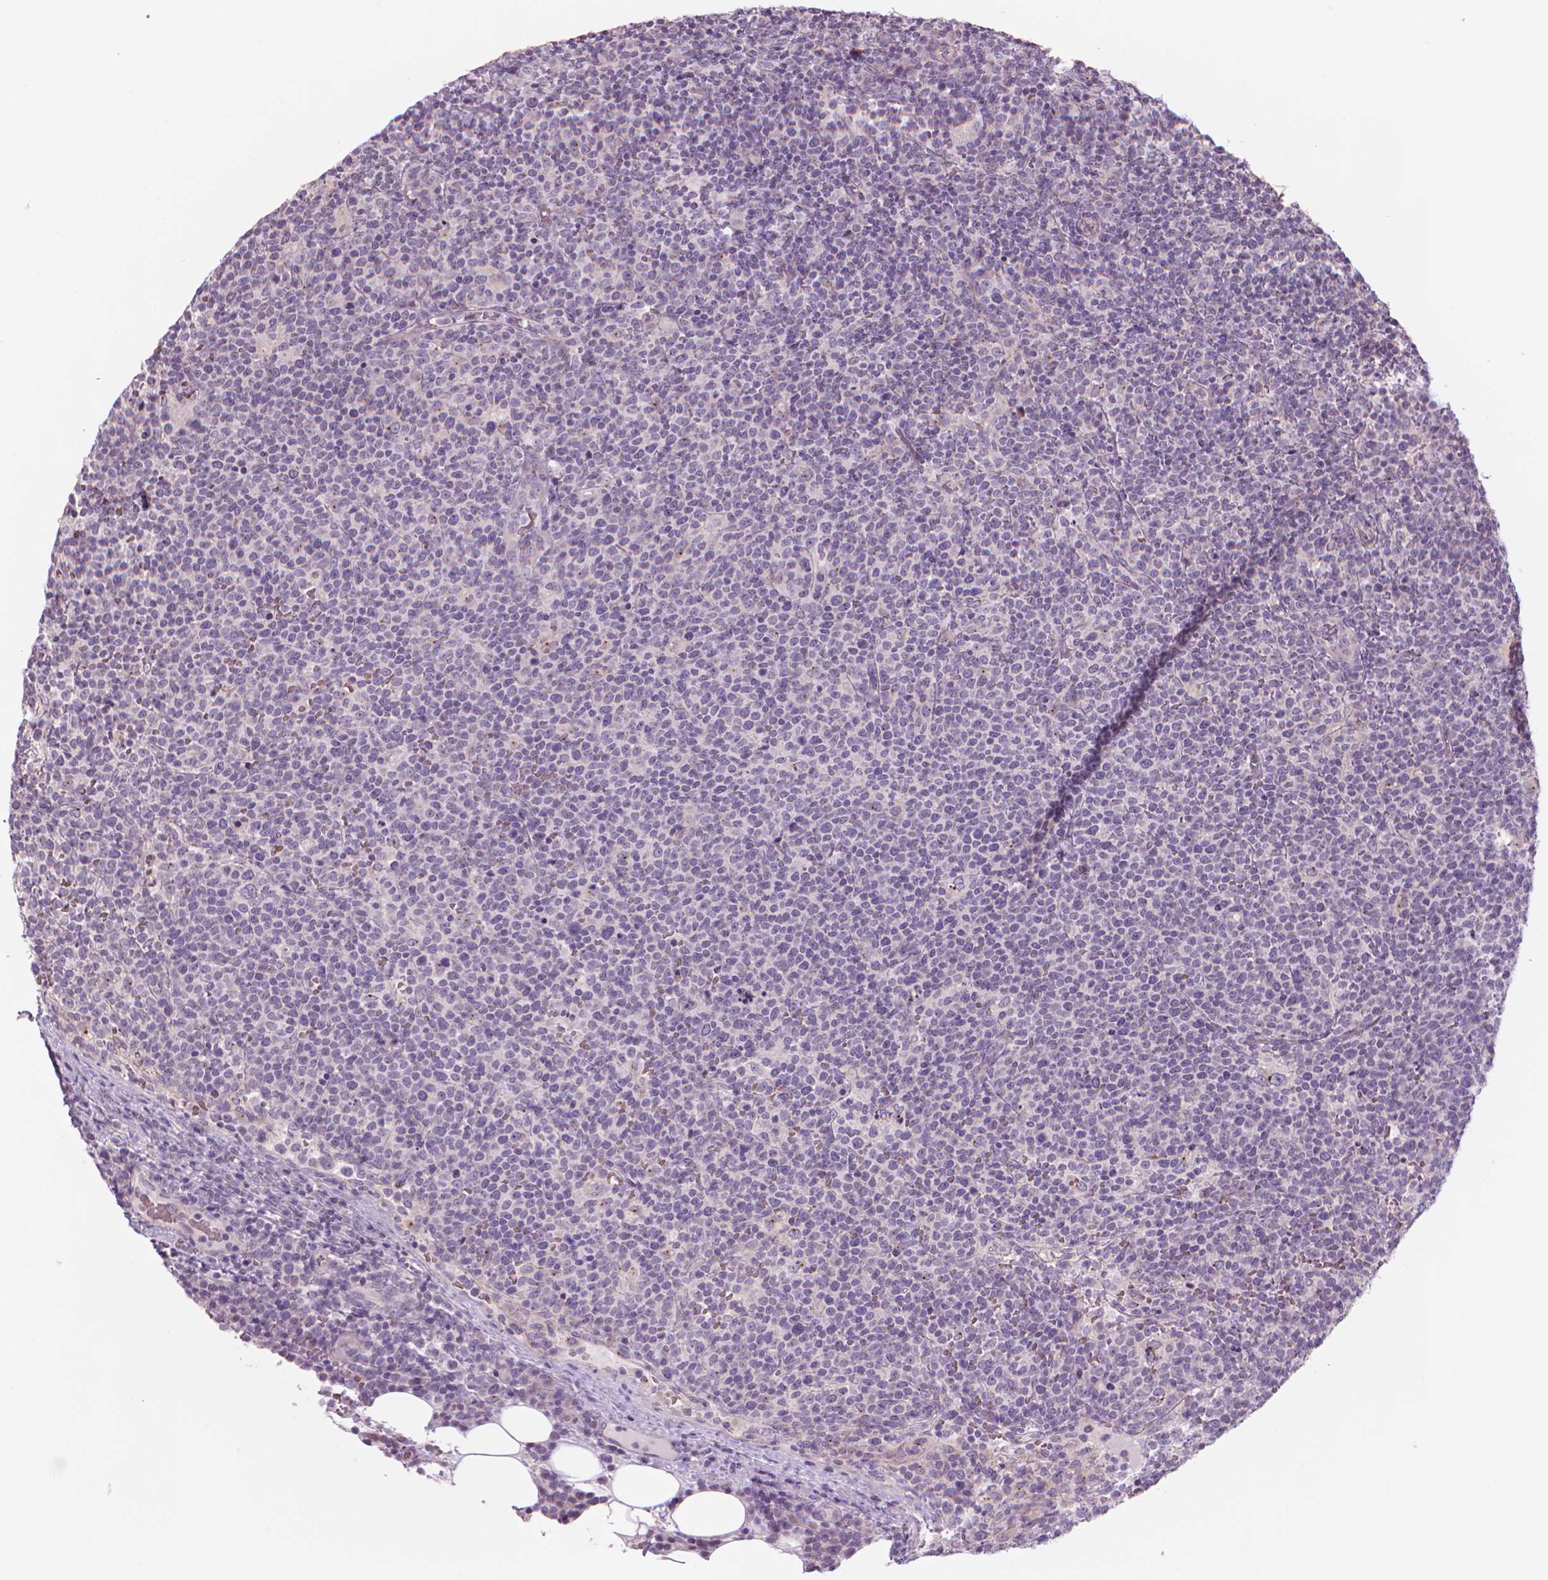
{"staining": {"intensity": "negative", "quantity": "none", "location": "none"}, "tissue": "lymphoma", "cell_type": "Tumor cells", "image_type": "cancer", "snomed": [{"axis": "morphology", "description": "Malignant lymphoma, non-Hodgkin's type, High grade"}, {"axis": "topography", "description": "Lymph node"}], "caption": "Immunohistochemistry (IHC) histopathology image of human lymphoma stained for a protein (brown), which displays no staining in tumor cells.", "gene": "IFFO1", "patient": {"sex": "male", "age": 61}}